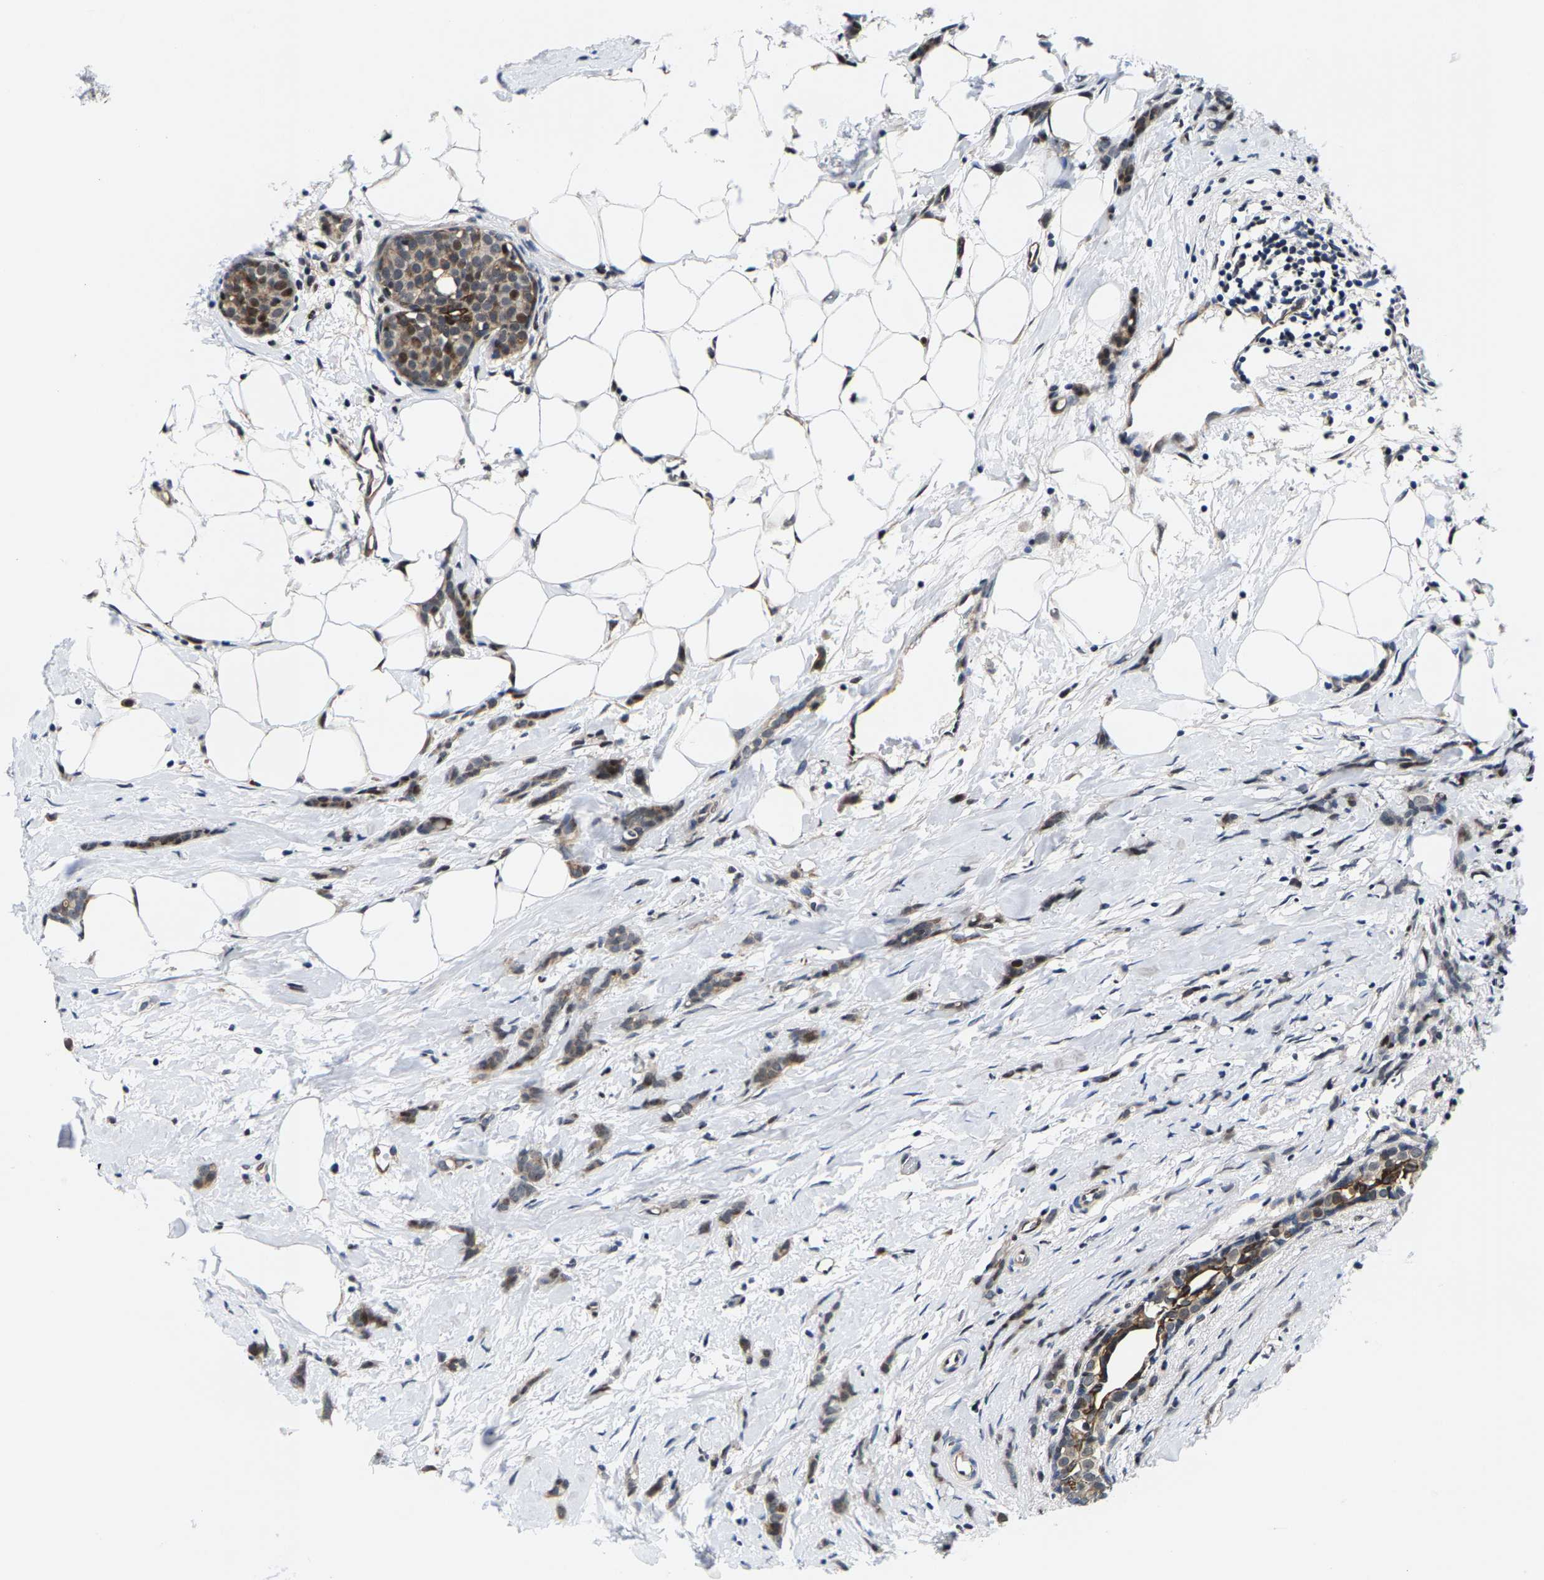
{"staining": {"intensity": "moderate", "quantity": ">75%", "location": "cytoplasmic/membranous,nuclear"}, "tissue": "breast cancer", "cell_type": "Tumor cells", "image_type": "cancer", "snomed": [{"axis": "morphology", "description": "Lobular carcinoma, in situ"}, {"axis": "morphology", "description": "Lobular carcinoma"}, {"axis": "topography", "description": "Breast"}], "caption": "This is an image of IHC staining of breast cancer, which shows moderate staining in the cytoplasmic/membranous and nuclear of tumor cells.", "gene": "GTPBP10", "patient": {"sex": "female", "age": 41}}